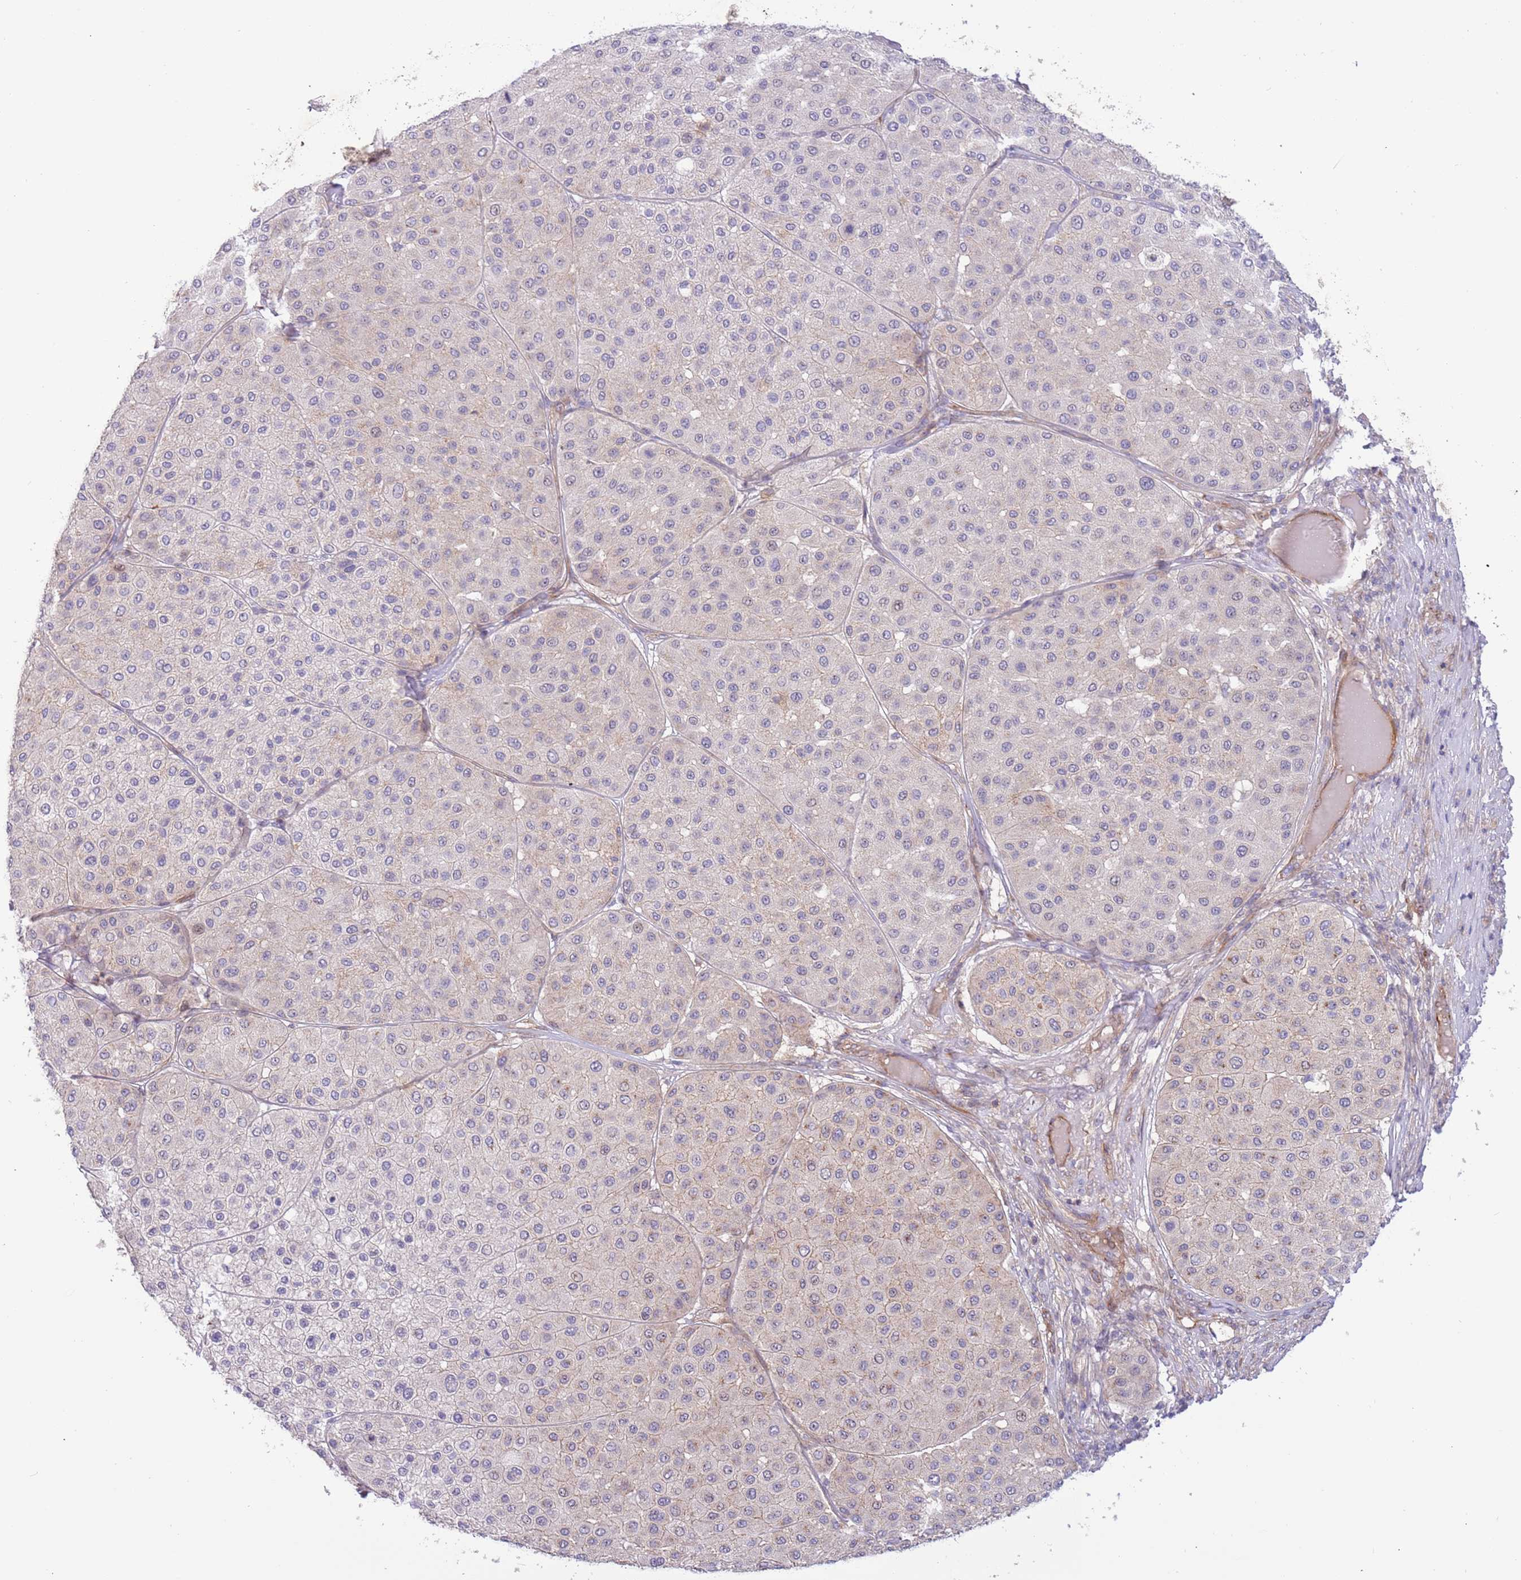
{"staining": {"intensity": "weak", "quantity": "25%-75%", "location": "cytoplasmic/membranous"}, "tissue": "melanoma", "cell_type": "Tumor cells", "image_type": "cancer", "snomed": [{"axis": "morphology", "description": "Malignant melanoma, Metastatic site"}, {"axis": "topography", "description": "Smooth muscle"}], "caption": "High-magnification brightfield microscopy of malignant melanoma (metastatic site) stained with DAB (brown) and counterstained with hematoxylin (blue). tumor cells exhibit weak cytoplasmic/membranous staining is seen in approximately25%-75% of cells.", "gene": "ITGB6", "patient": {"sex": "male", "age": 41}}